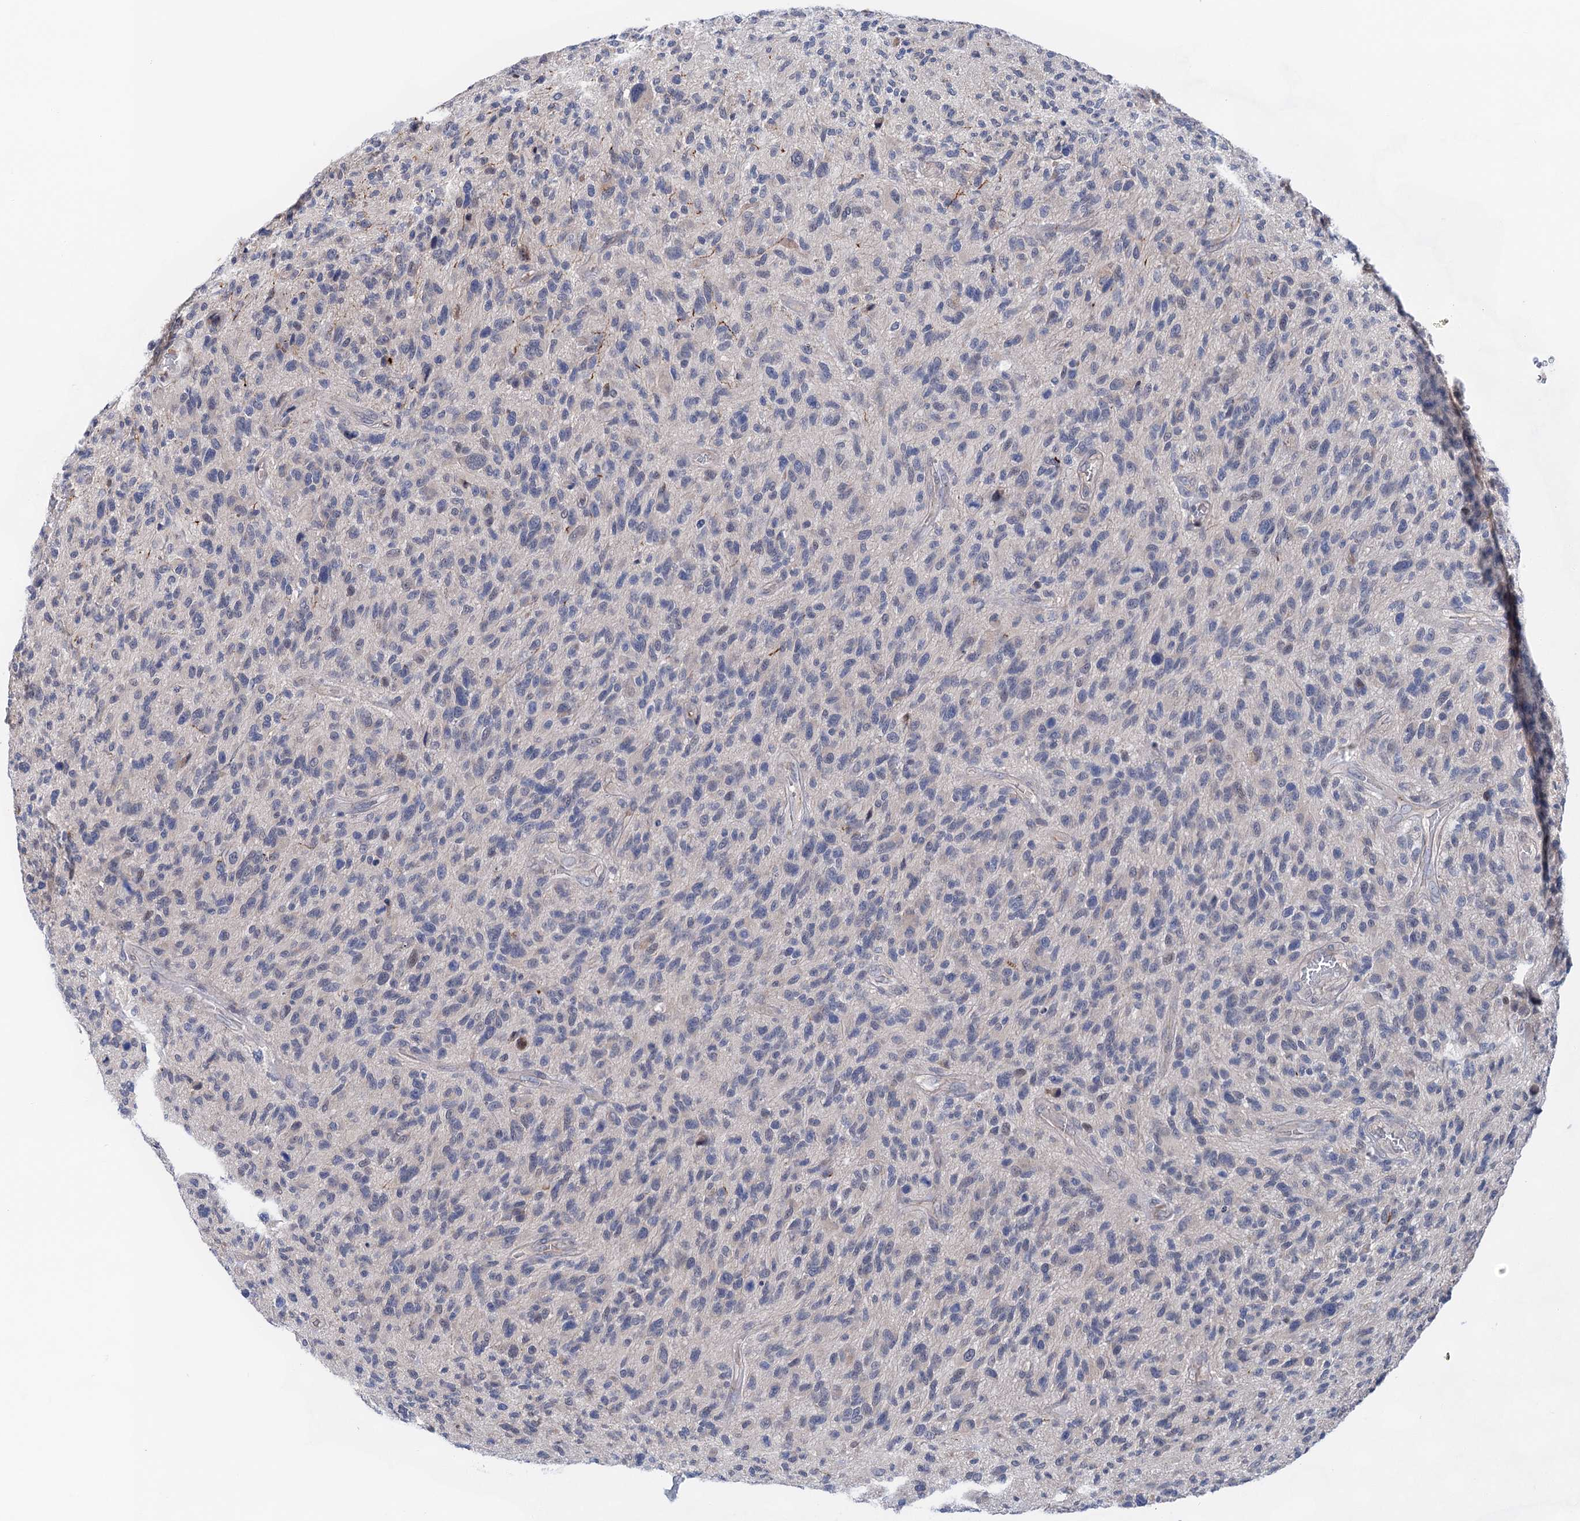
{"staining": {"intensity": "negative", "quantity": "none", "location": "none"}, "tissue": "glioma", "cell_type": "Tumor cells", "image_type": "cancer", "snomed": [{"axis": "morphology", "description": "Glioma, malignant, High grade"}, {"axis": "topography", "description": "Brain"}], "caption": "There is no significant staining in tumor cells of high-grade glioma (malignant).", "gene": "MORN3", "patient": {"sex": "male", "age": 47}}